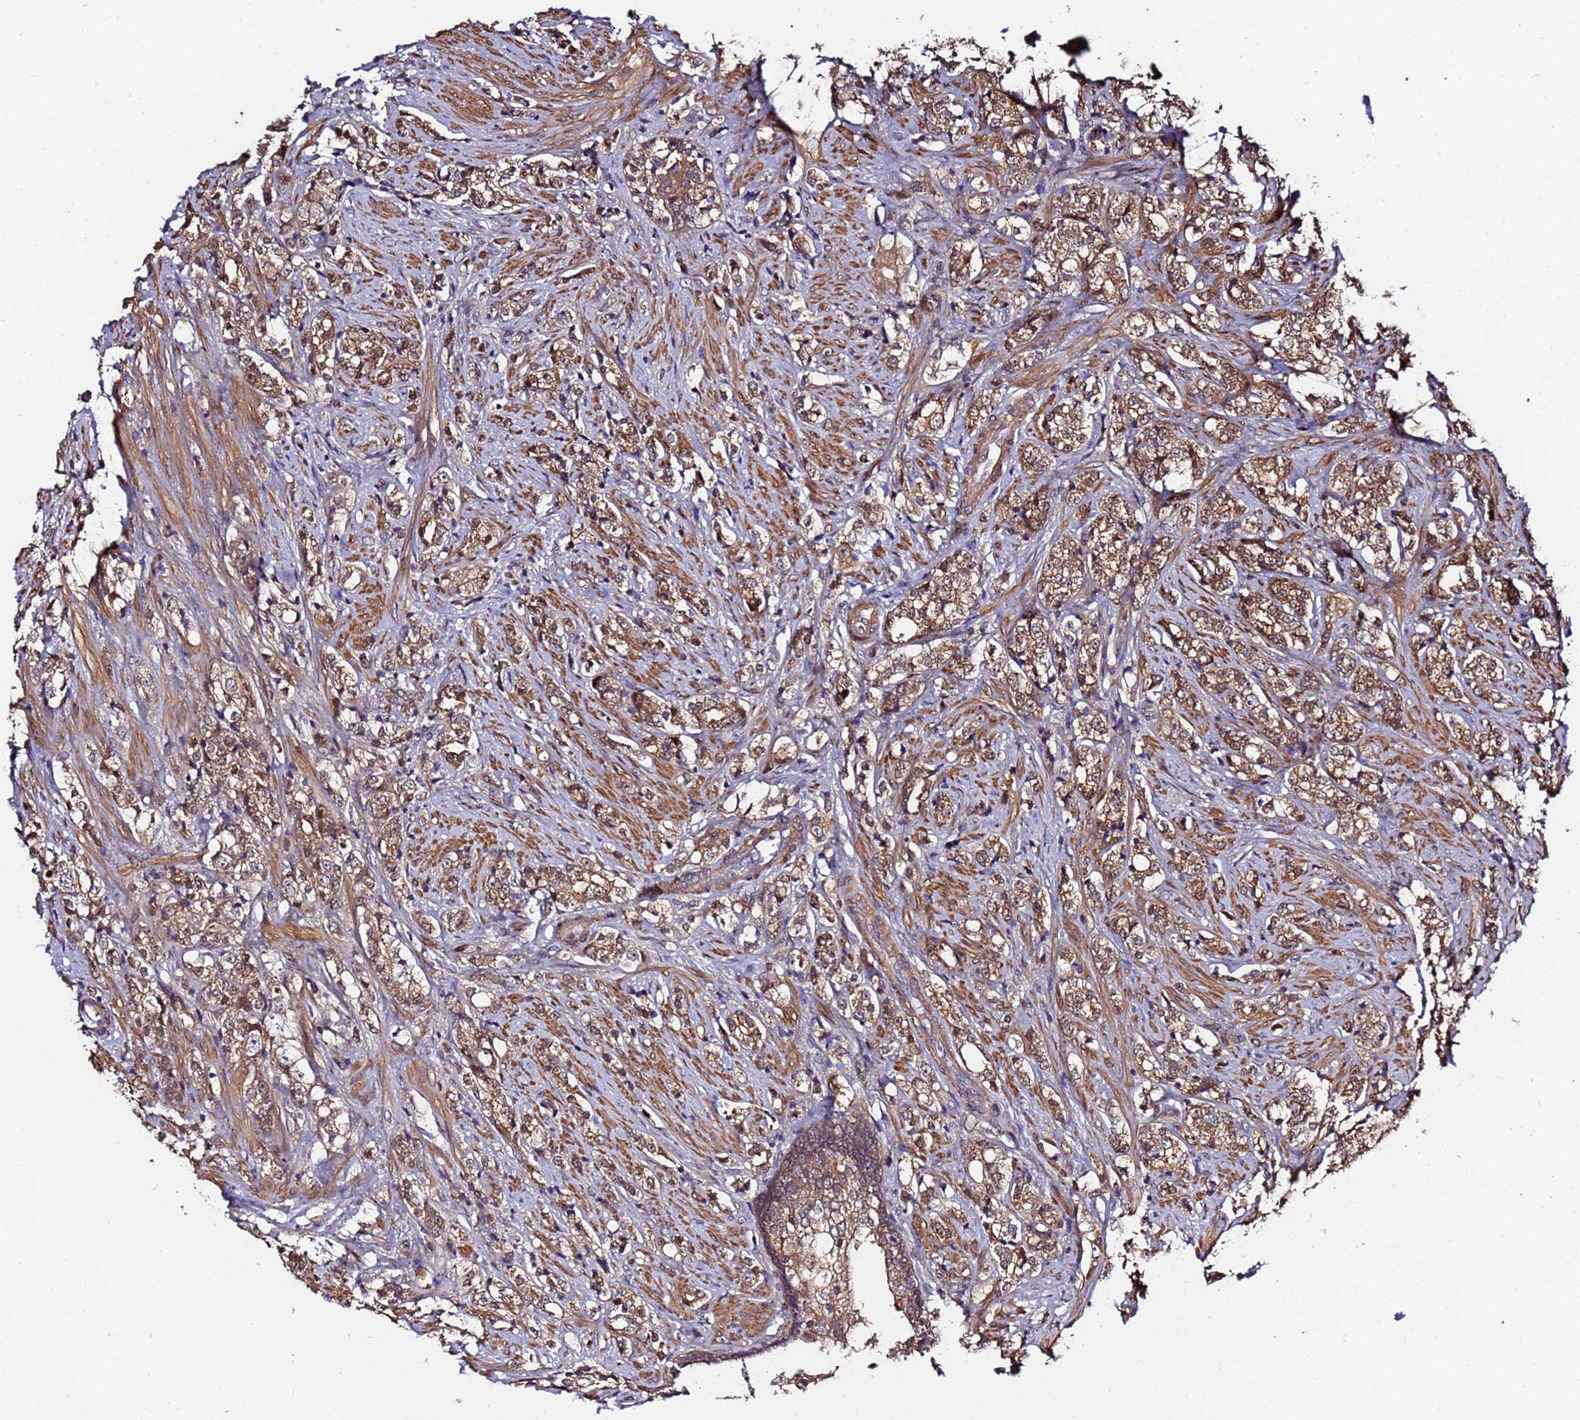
{"staining": {"intensity": "moderate", "quantity": ">75%", "location": "cytoplasmic/membranous"}, "tissue": "prostate cancer", "cell_type": "Tumor cells", "image_type": "cancer", "snomed": [{"axis": "morphology", "description": "Adenocarcinoma, High grade"}, {"axis": "topography", "description": "Prostate"}], "caption": "Immunohistochemical staining of high-grade adenocarcinoma (prostate) demonstrates medium levels of moderate cytoplasmic/membranous positivity in approximately >75% of tumor cells.", "gene": "NAXE", "patient": {"sex": "male", "age": 69}}